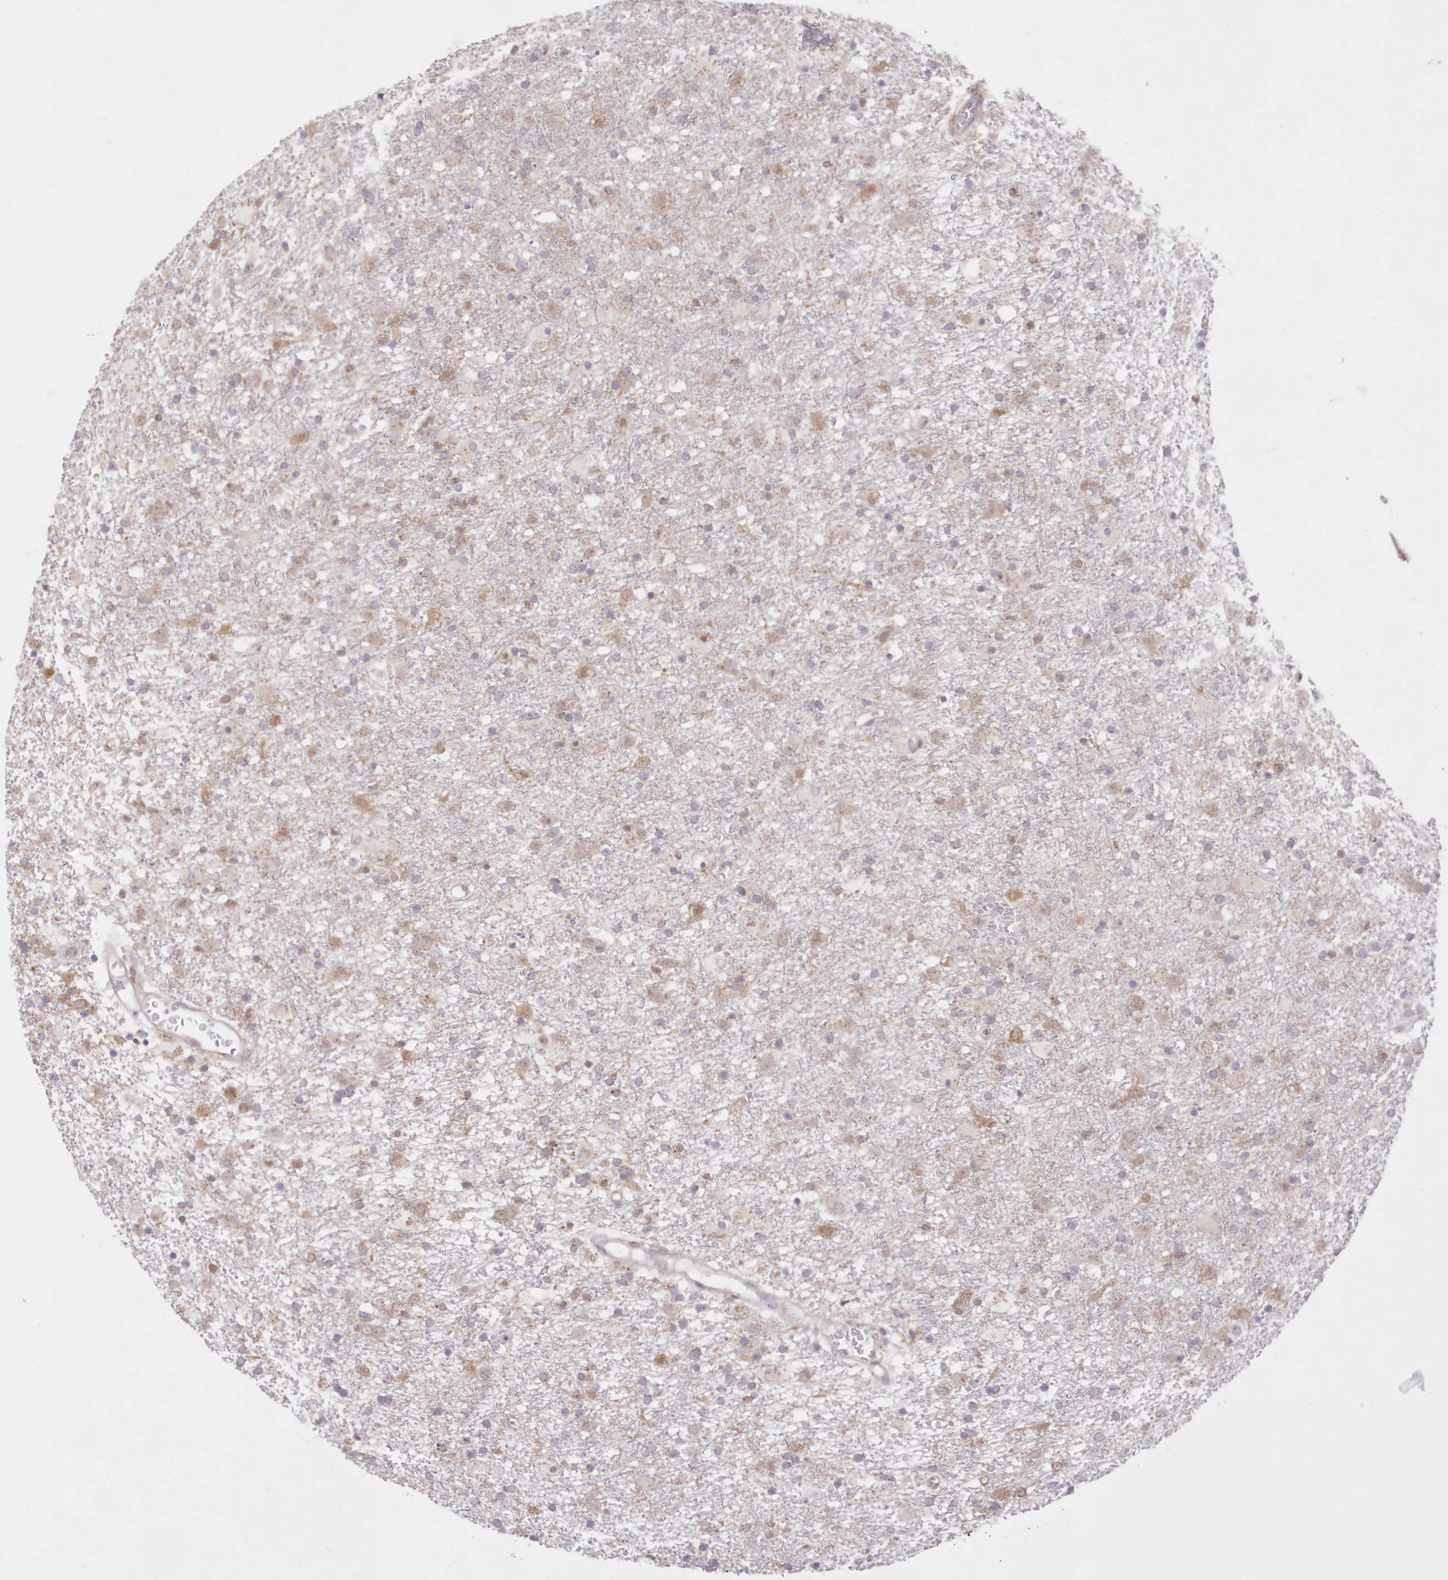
{"staining": {"intensity": "moderate", "quantity": "<25%", "location": "cytoplasmic/membranous"}, "tissue": "glioma", "cell_type": "Tumor cells", "image_type": "cancer", "snomed": [{"axis": "morphology", "description": "Glioma, malignant, Low grade"}, {"axis": "topography", "description": "Brain"}], "caption": "A low amount of moderate cytoplasmic/membranous staining is seen in about <25% of tumor cells in malignant low-grade glioma tissue.", "gene": "RNPEP", "patient": {"sex": "male", "age": 65}}